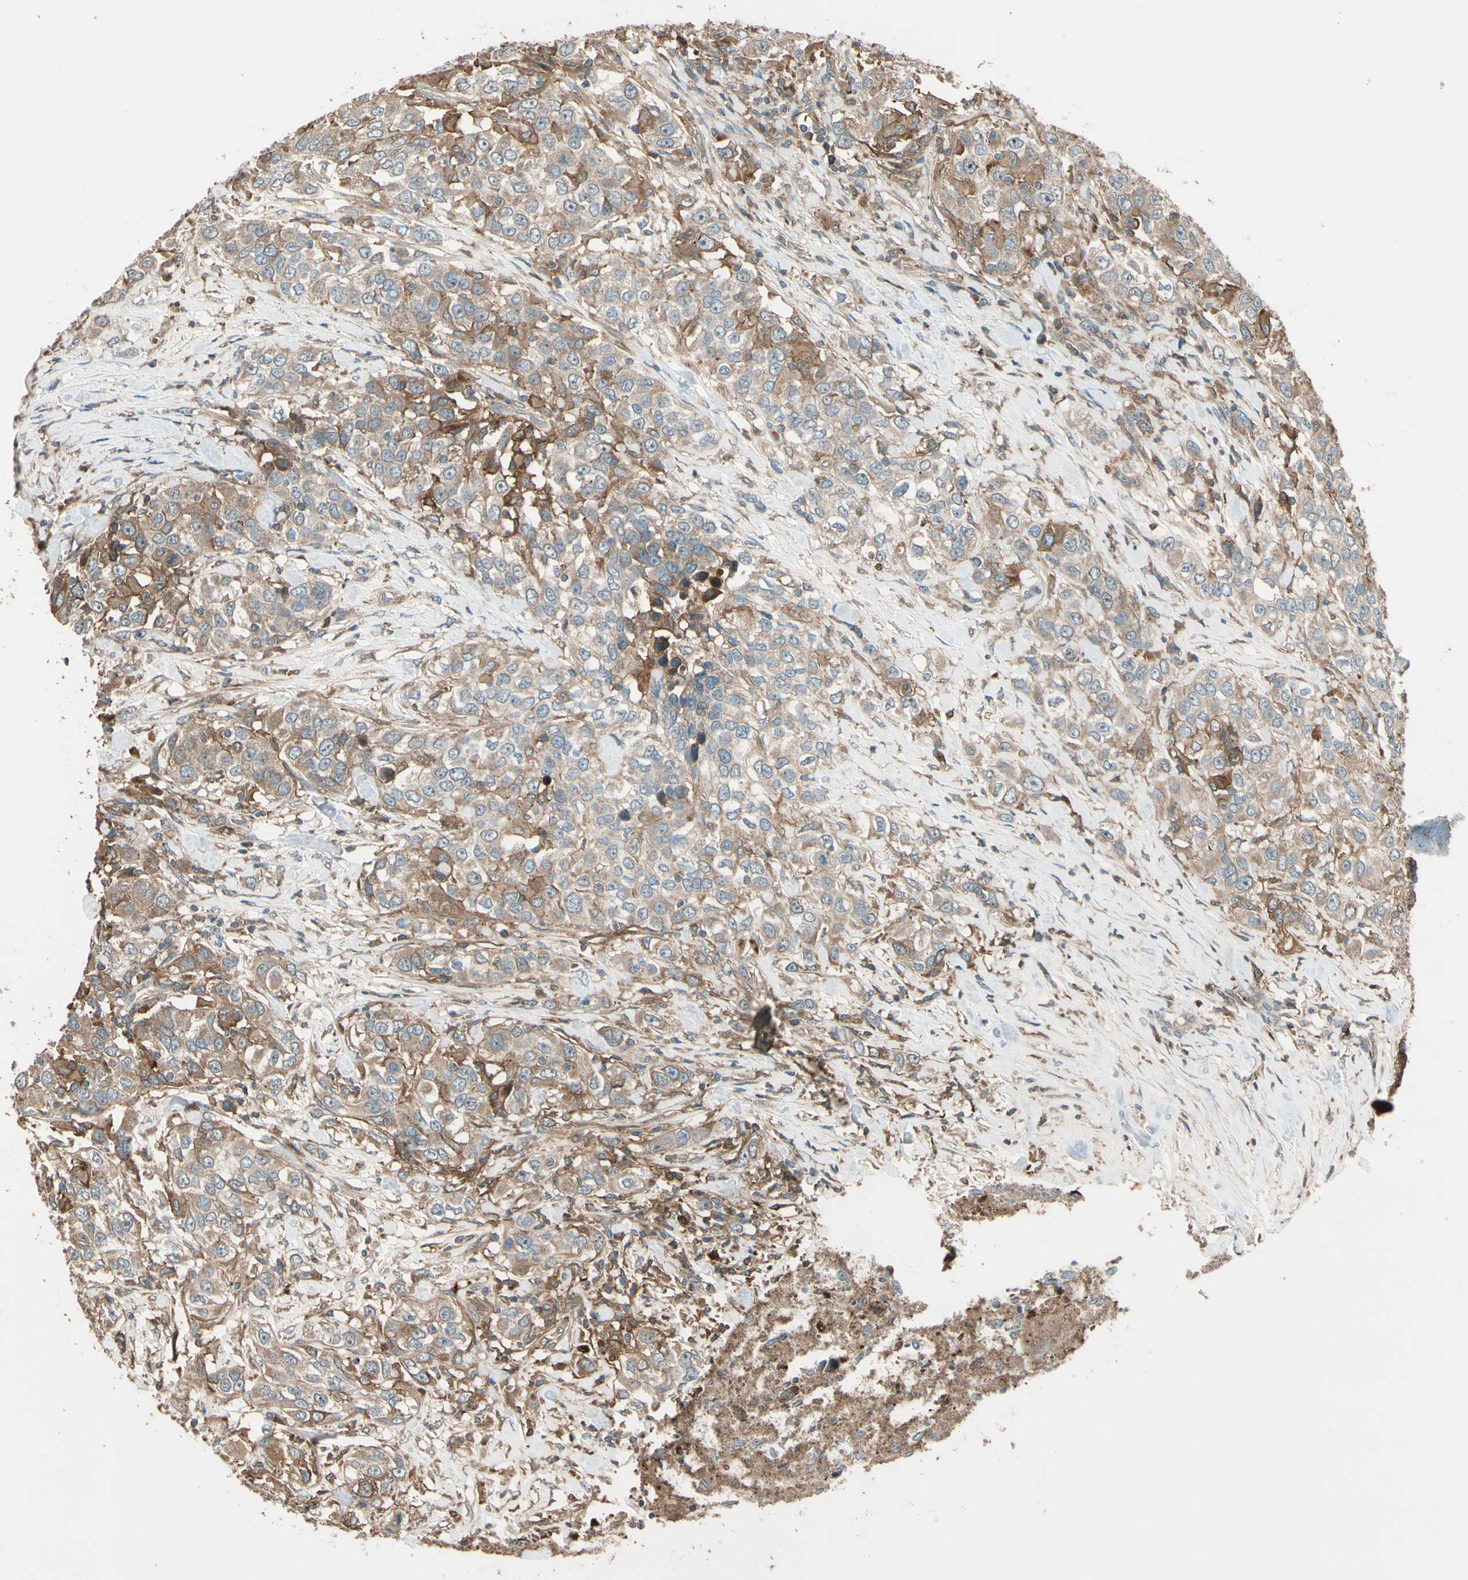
{"staining": {"intensity": "moderate", "quantity": ">75%", "location": "cytoplasmic/membranous"}, "tissue": "urothelial cancer", "cell_type": "Tumor cells", "image_type": "cancer", "snomed": [{"axis": "morphology", "description": "Urothelial carcinoma, High grade"}, {"axis": "topography", "description": "Urinary bladder"}], "caption": "Human high-grade urothelial carcinoma stained with a protein marker reveals moderate staining in tumor cells.", "gene": "STX11", "patient": {"sex": "female", "age": 80}}